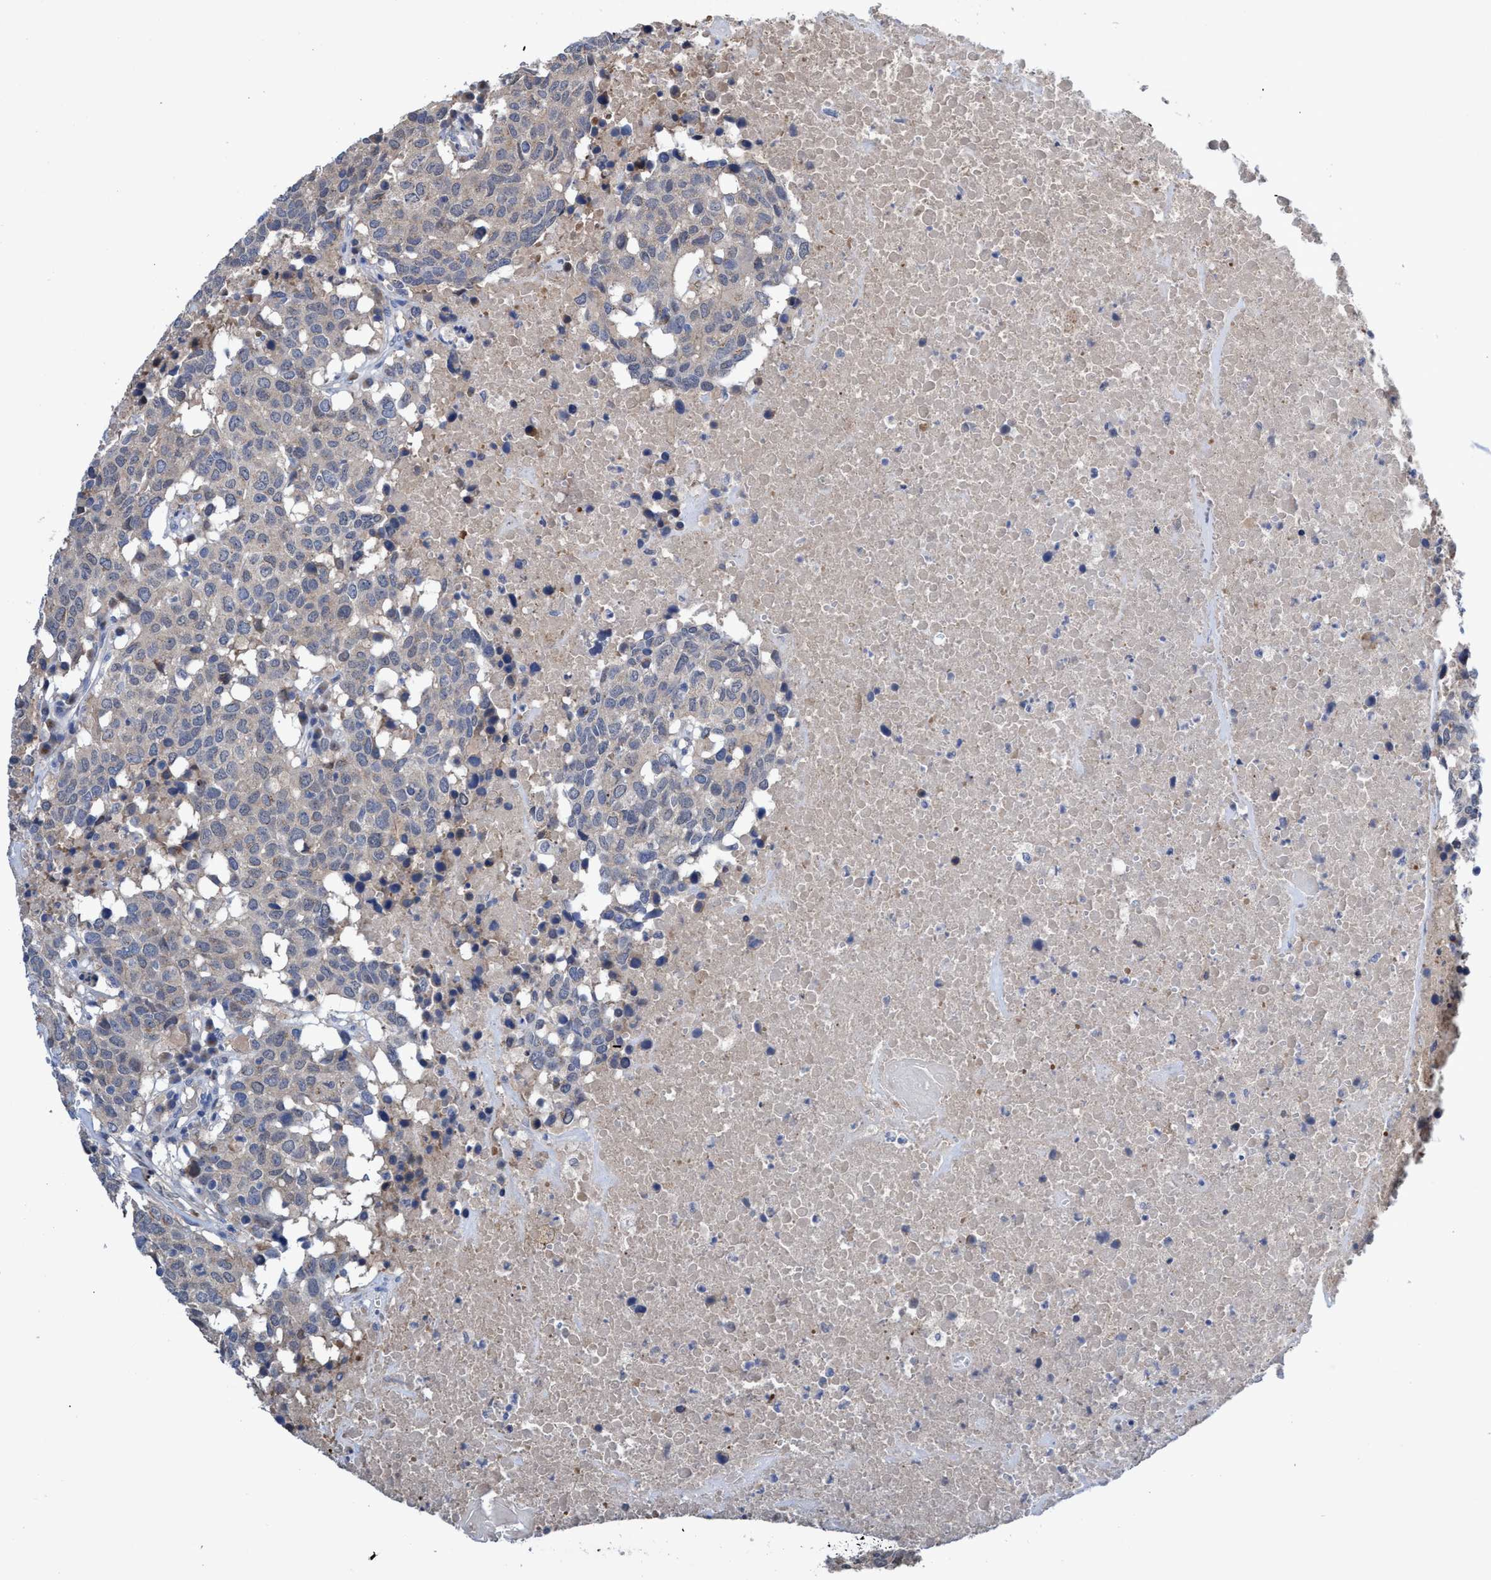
{"staining": {"intensity": "weak", "quantity": "25%-75%", "location": "cytoplasmic/membranous"}, "tissue": "head and neck cancer", "cell_type": "Tumor cells", "image_type": "cancer", "snomed": [{"axis": "morphology", "description": "Squamous cell carcinoma, NOS"}, {"axis": "topography", "description": "Head-Neck"}], "caption": "Weak cytoplasmic/membranous expression is seen in approximately 25%-75% of tumor cells in head and neck cancer.", "gene": "SVEP1", "patient": {"sex": "male", "age": 66}}